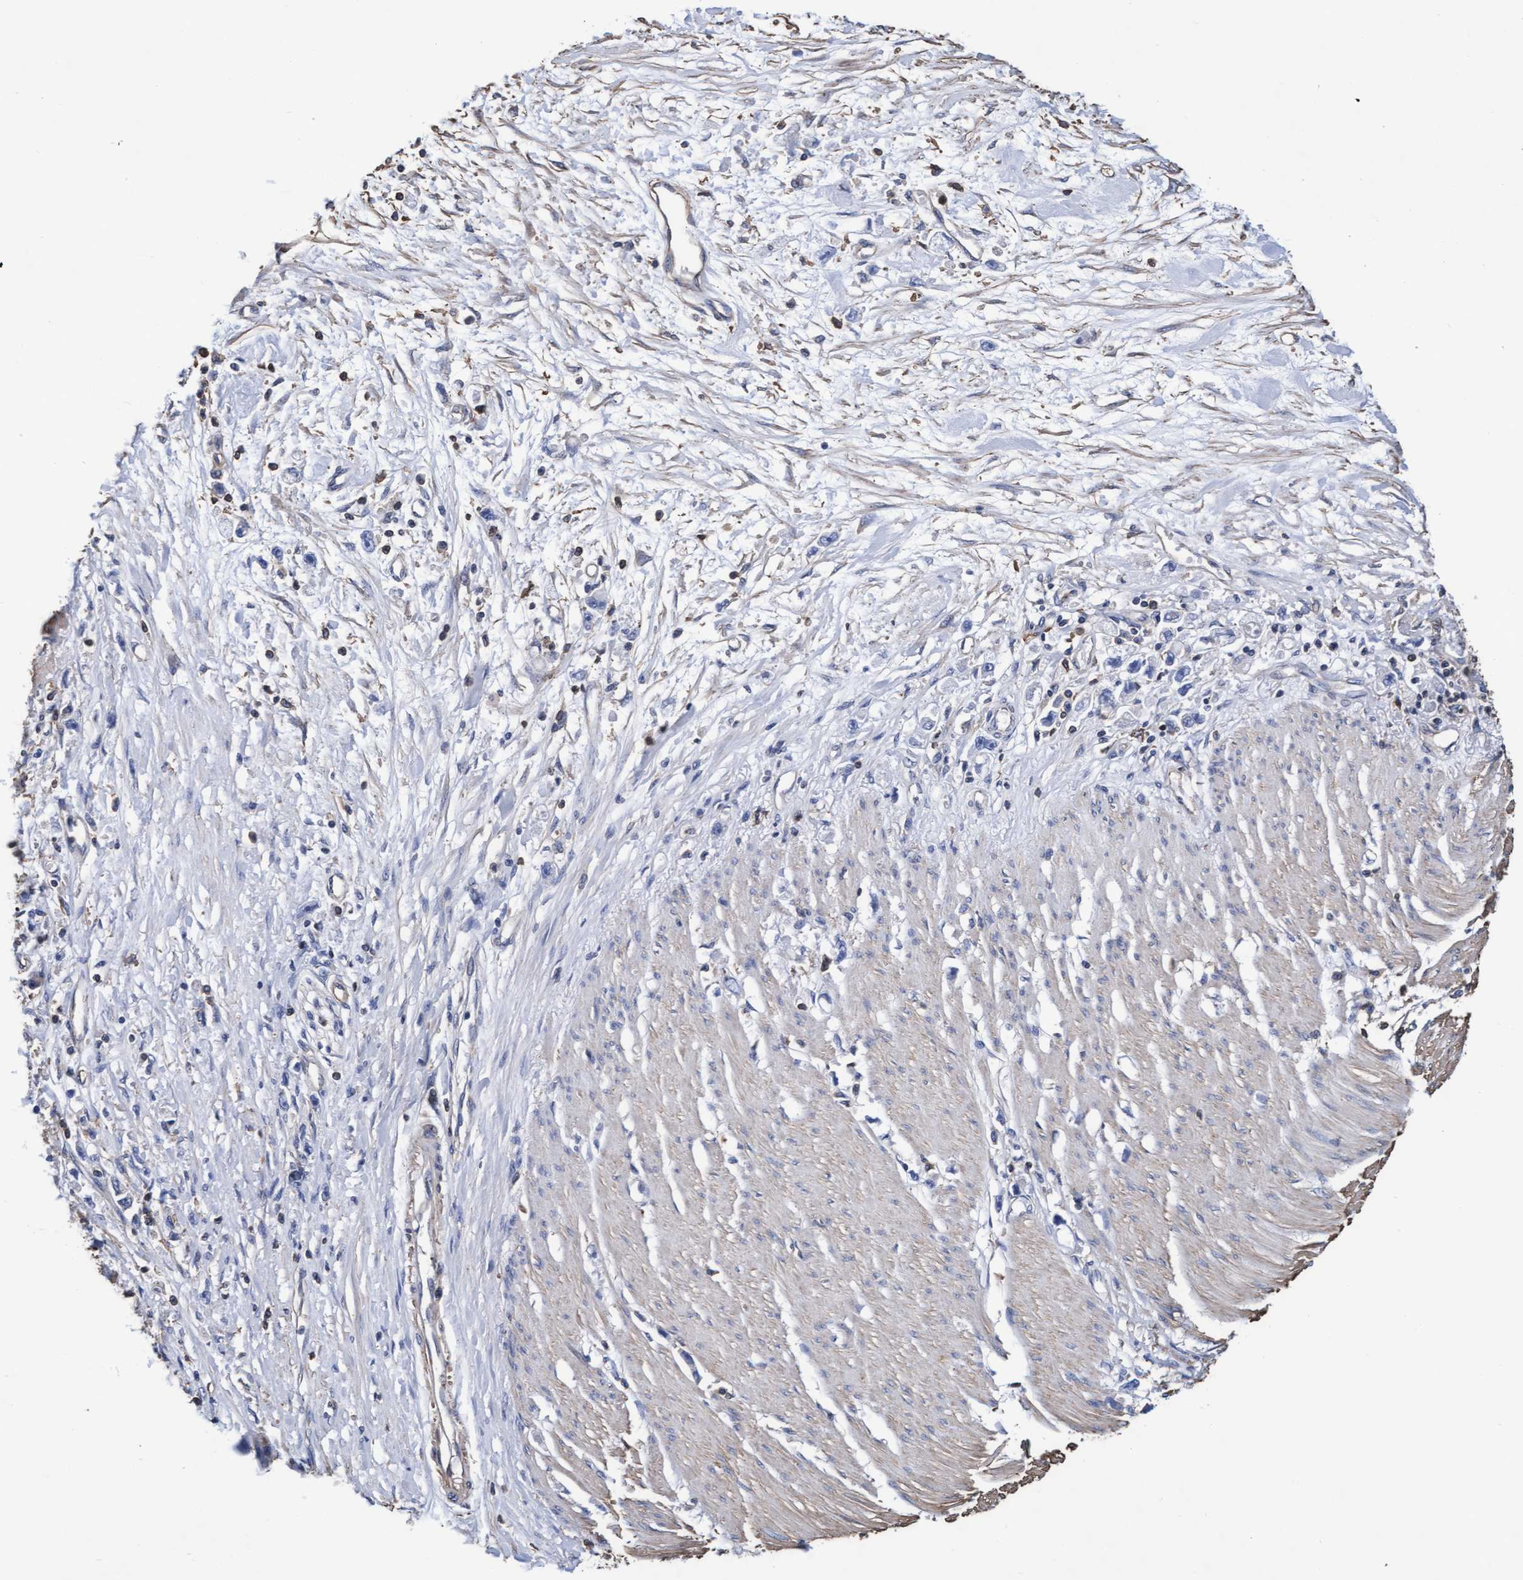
{"staining": {"intensity": "negative", "quantity": "none", "location": "none"}, "tissue": "stomach cancer", "cell_type": "Tumor cells", "image_type": "cancer", "snomed": [{"axis": "morphology", "description": "Adenocarcinoma, NOS"}, {"axis": "topography", "description": "Stomach"}], "caption": "IHC image of human stomach cancer (adenocarcinoma) stained for a protein (brown), which displays no staining in tumor cells.", "gene": "GRHPR", "patient": {"sex": "female", "age": 59}}